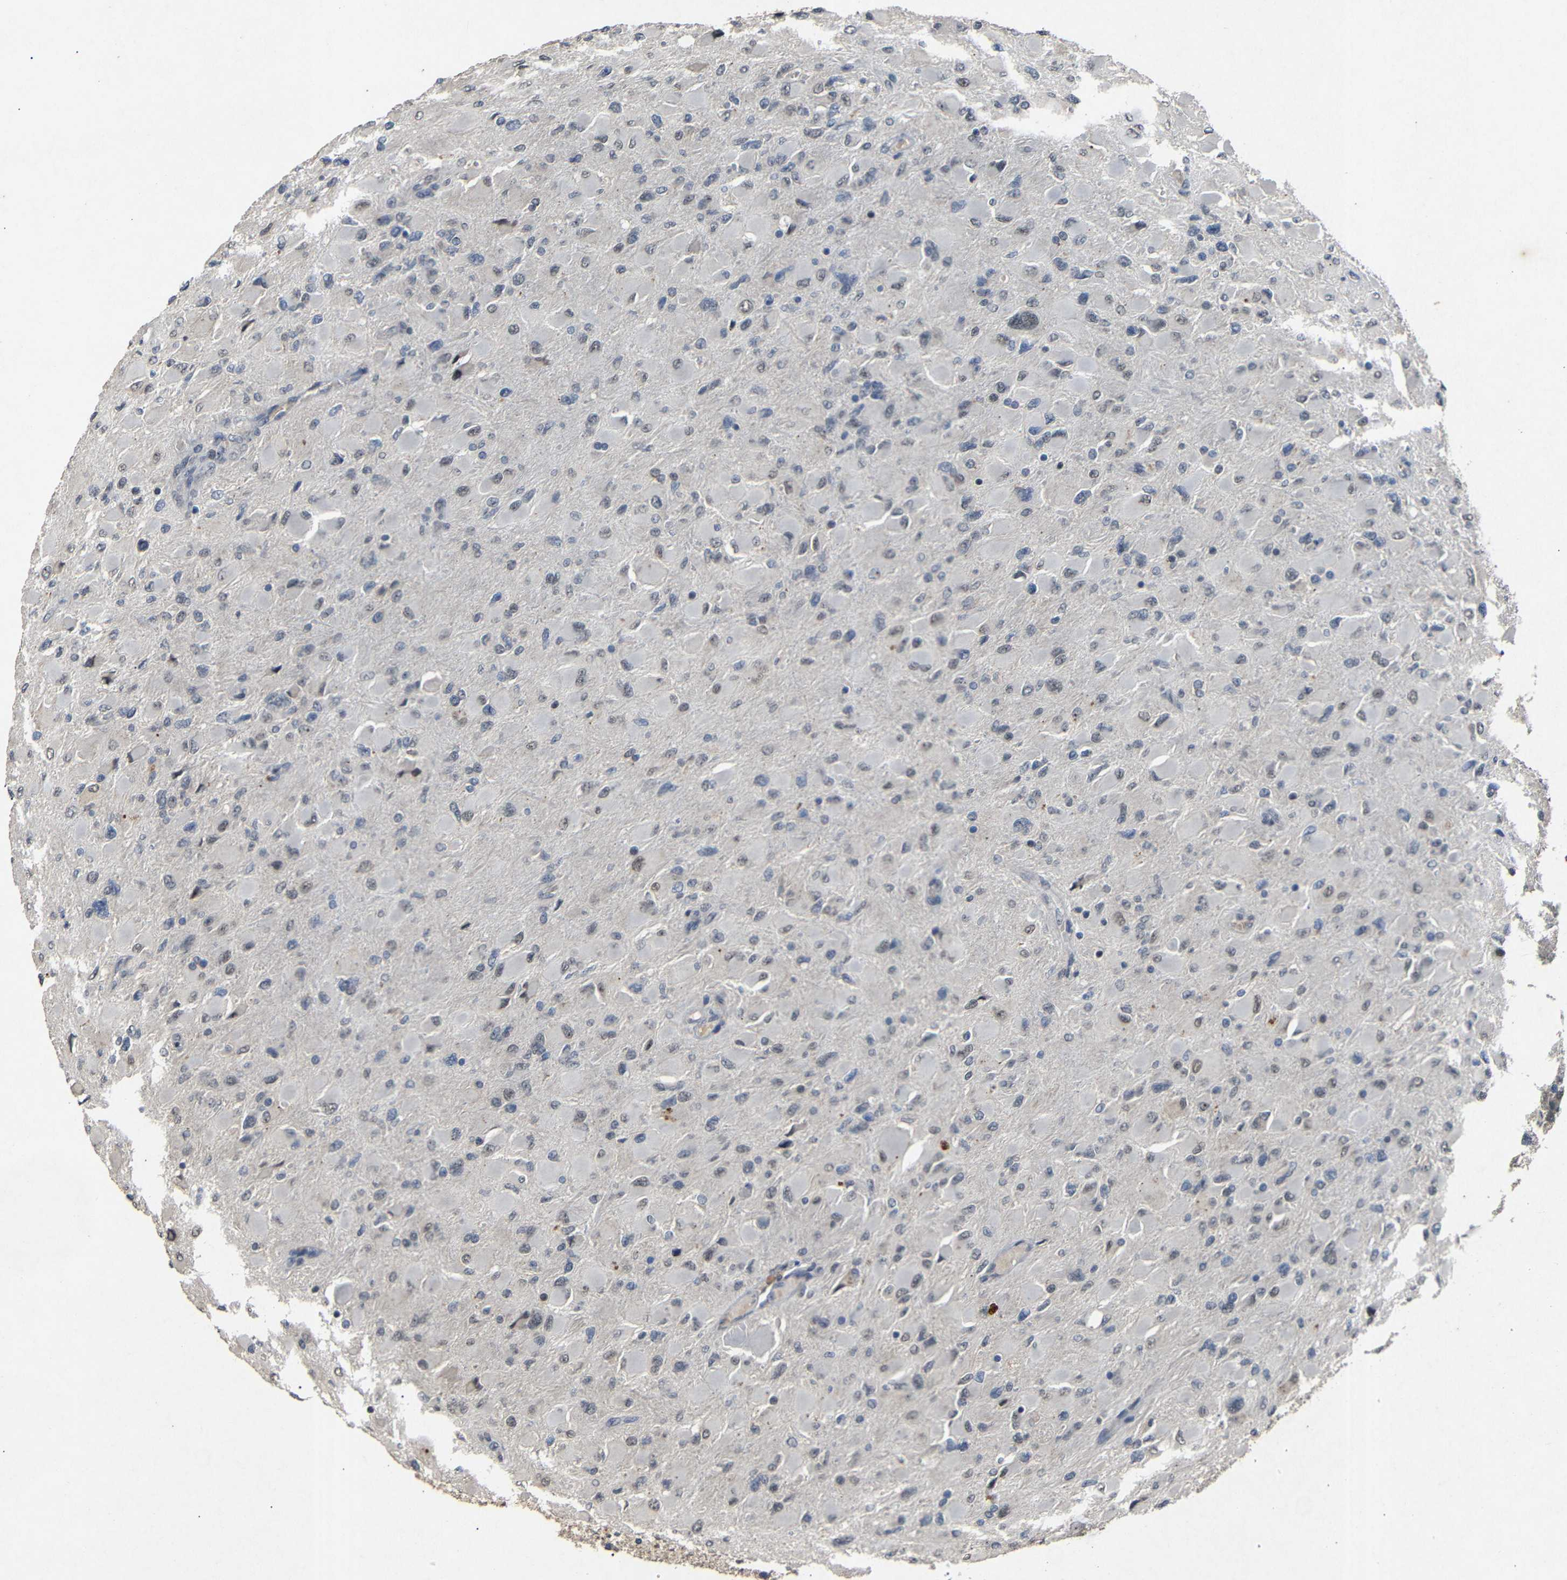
{"staining": {"intensity": "weak", "quantity": "25%-75%", "location": "nuclear"}, "tissue": "glioma", "cell_type": "Tumor cells", "image_type": "cancer", "snomed": [{"axis": "morphology", "description": "Glioma, malignant, High grade"}, {"axis": "topography", "description": "Cerebral cortex"}], "caption": "DAB (3,3'-diaminobenzidine) immunohistochemical staining of glioma reveals weak nuclear protein staining in approximately 25%-75% of tumor cells.", "gene": "PARN", "patient": {"sex": "female", "age": 36}}